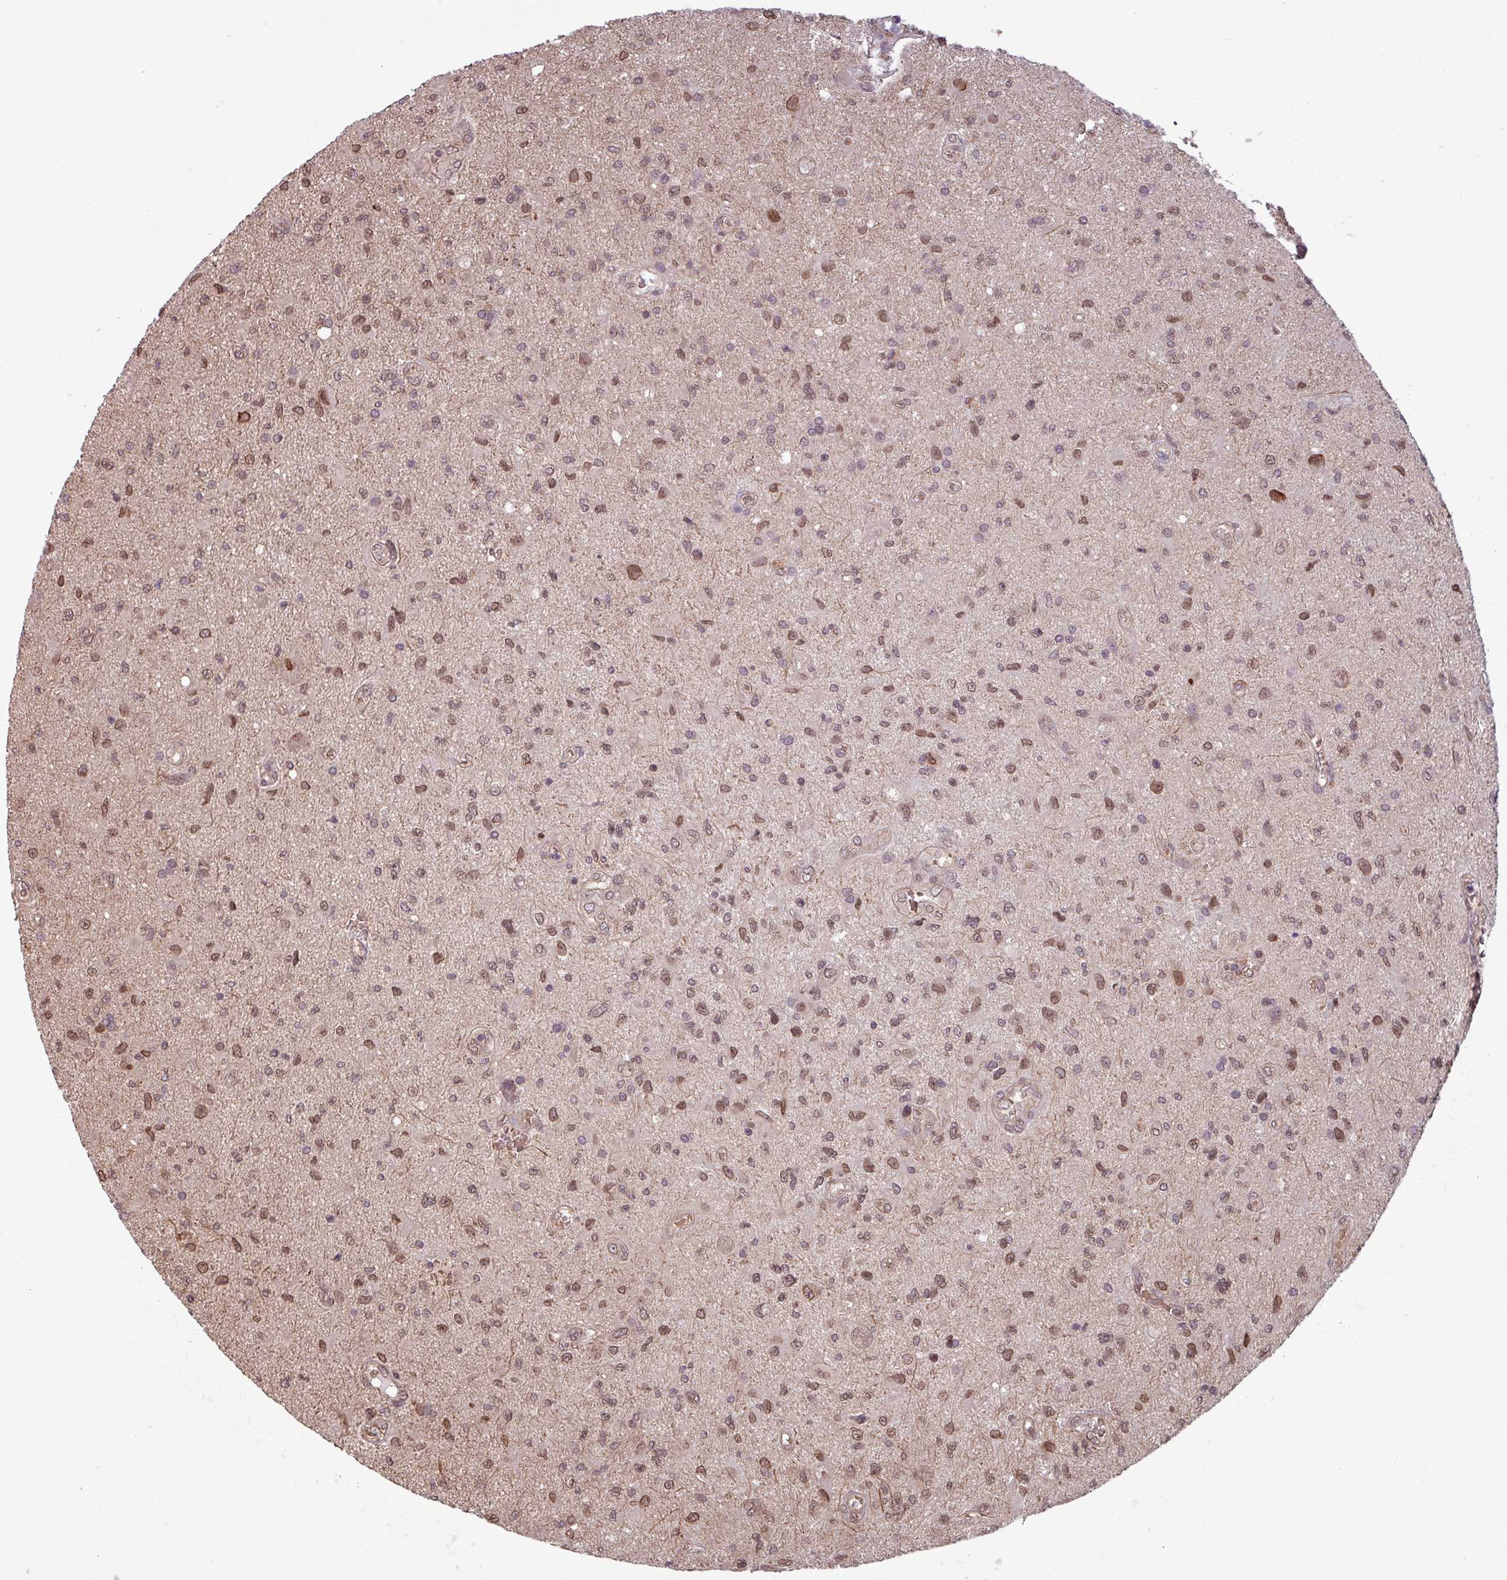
{"staining": {"intensity": "moderate", "quantity": "25%-75%", "location": "nuclear"}, "tissue": "glioma", "cell_type": "Tumor cells", "image_type": "cancer", "snomed": [{"axis": "morphology", "description": "Glioma, malignant, High grade"}, {"axis": "topography", "description": "Brain"}], "caption": "Human glioma stained for a protein (brown) demonstrates moderate nuclear positive expression in about 25%-75% of tumor cells.", "gene": "RBM4B", "patient": {"sex": "male", "age": 67}}